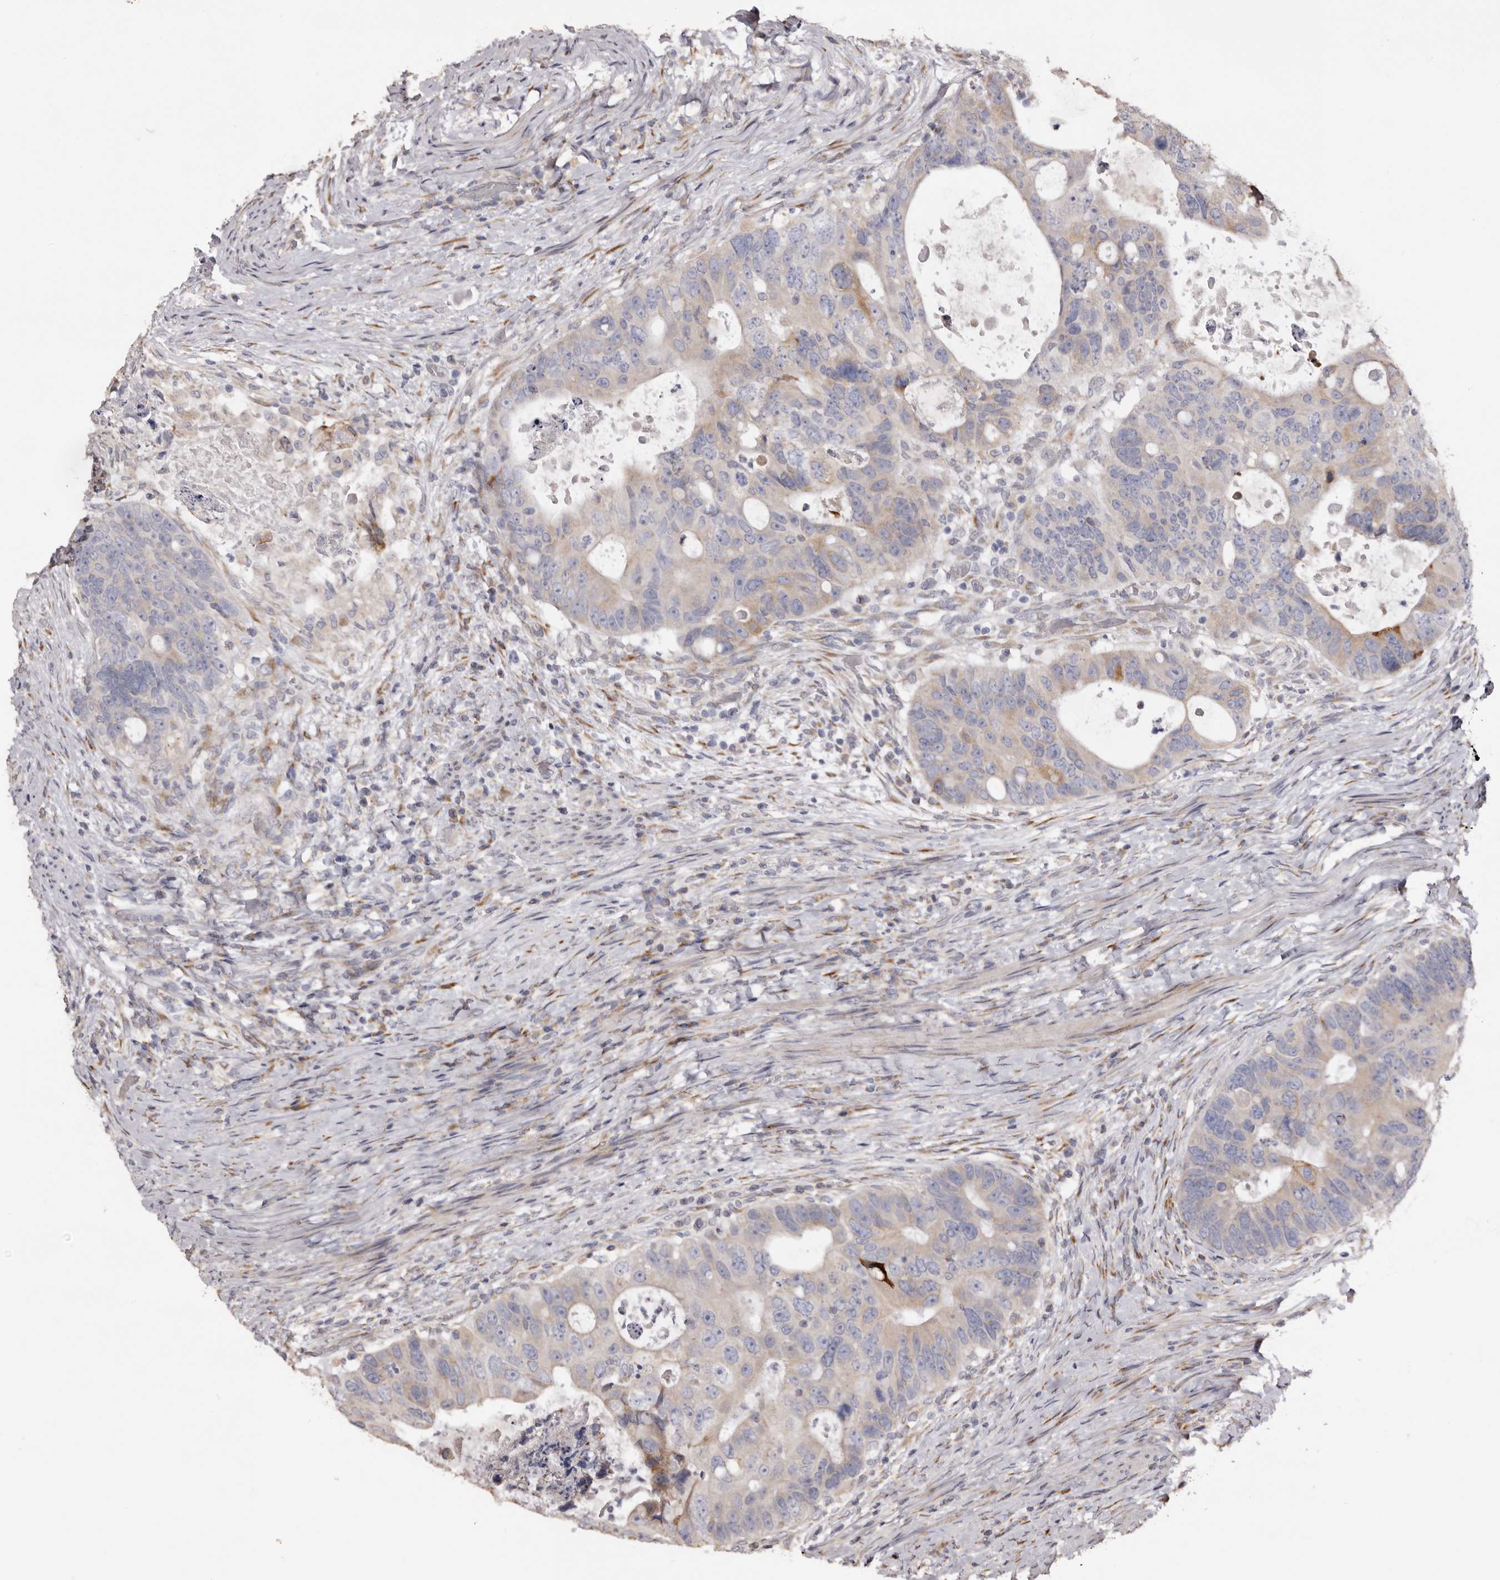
{"staining": {"intensity": "weak", "quantity": "<25%", "location": "cytoplasmic/membranous"}, "tissue": "colorectal cancer", "cell_type": "Tumor cells", "image_type": "cancer", "snomed": [{"axis": "morphology", "description": "Adenocarcinoma, NOS"}, {"axis": "topography", "description": "Rectum"}], "caption": "IHC photomicrograph of neoplastic tissue: human colorectal adenocarcinoma stained with DAB reveals no significant protein staining in tumor cells.", "gene": "PIGX", "patient": {"sex": "male", "age": 59}}